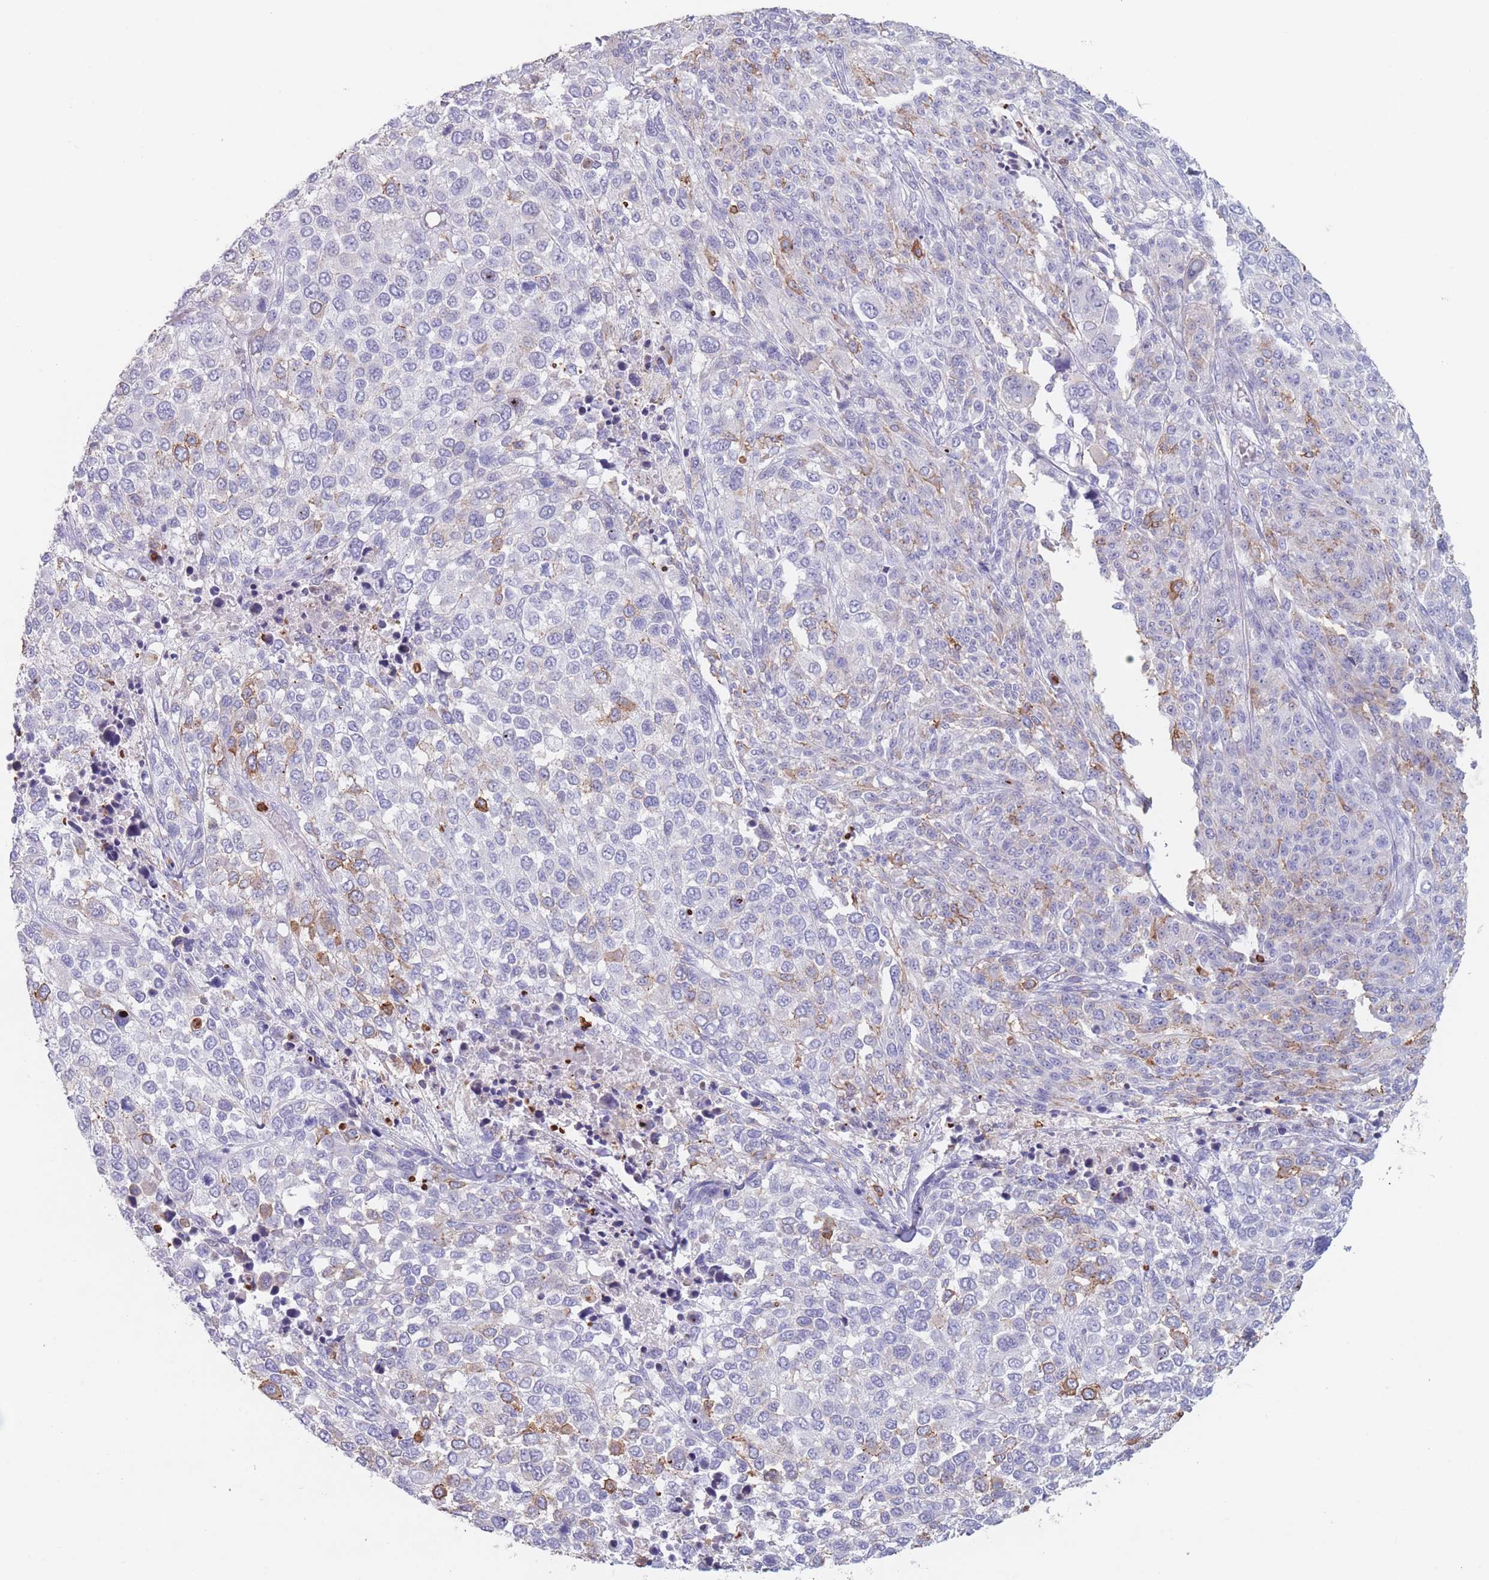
{"staining": {"intensity": "weak", "quantity": "<25%", "location": "cytoplasmic/membranous"}, "tissue": "melanoma", "cell_type": "Tumor cells", "image_type": "cancer", "snomed": [{"axis": "morphology", "description": "Malignant melanoma, NOS"}, {"axis": "topography", "description": "Skin of trunk"}], "caption": "Tumor cells are negative for brown protein staining in malignant melanoma.", "gene": "ATP1A3", "patient": {"sex": "male", "age": 71}}